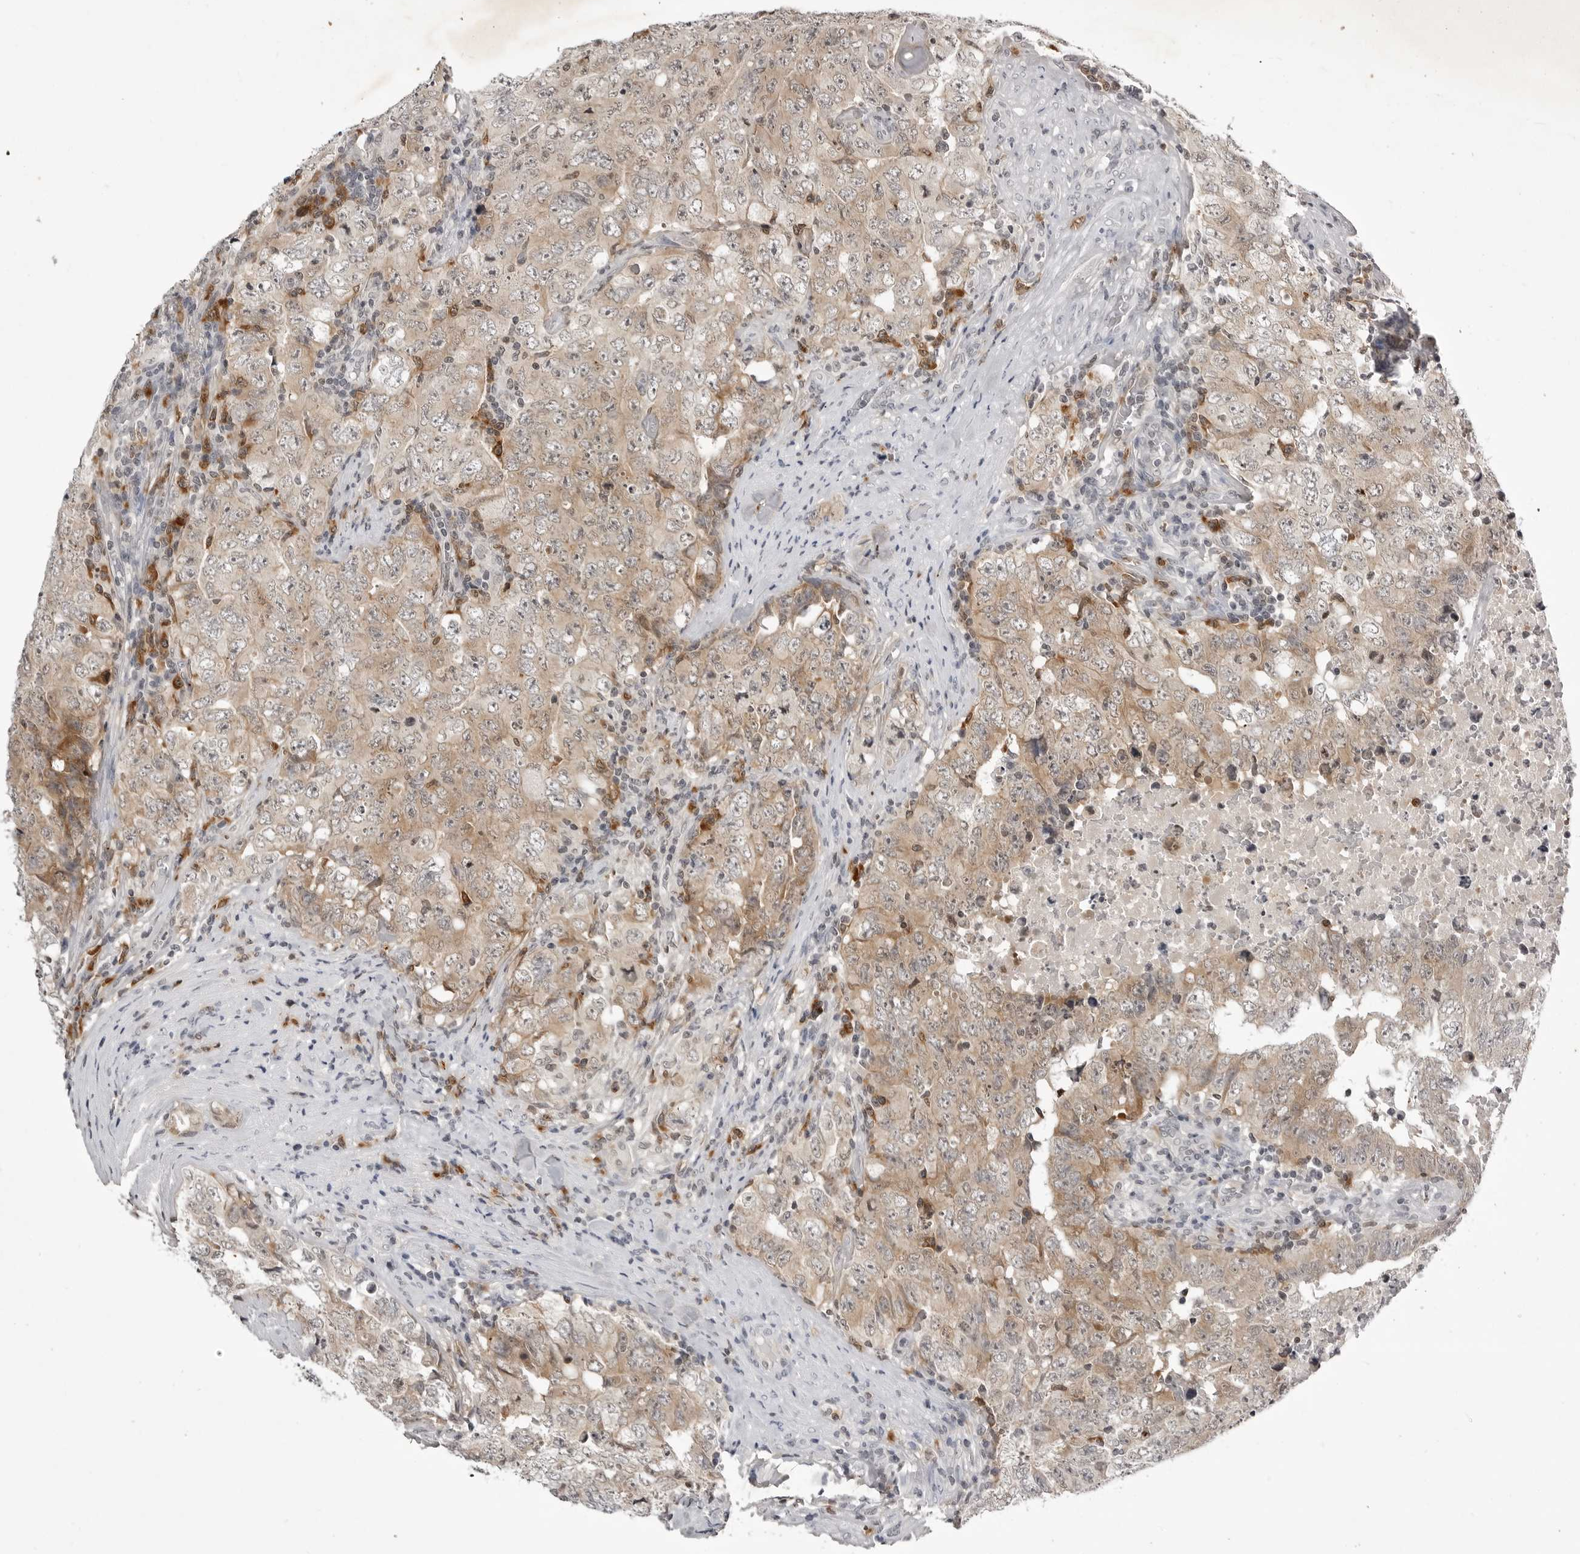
{"staining": {"intensity": "moderate", "quantity": ">75%", "location": "cytoplasmic/membranous"}, "tissue": "testis cancer", "cell_type": "Tumor cells", "image_type": "cancer", "snomed": [{"axis": "morphology", "description": "Carcinoma, Embryonal, NOS"}, {"axis": "topography", "description": "Testis"}], "caption": "High-power microscopy captured an IHC photomicrograph of testis embryonal carcinoma, revealing moderate cytoplasmic/membranous staining in approximately >75% of tumor cells.", "gene": "RRM1", "patient": {"sex": "male", "age": 26}}